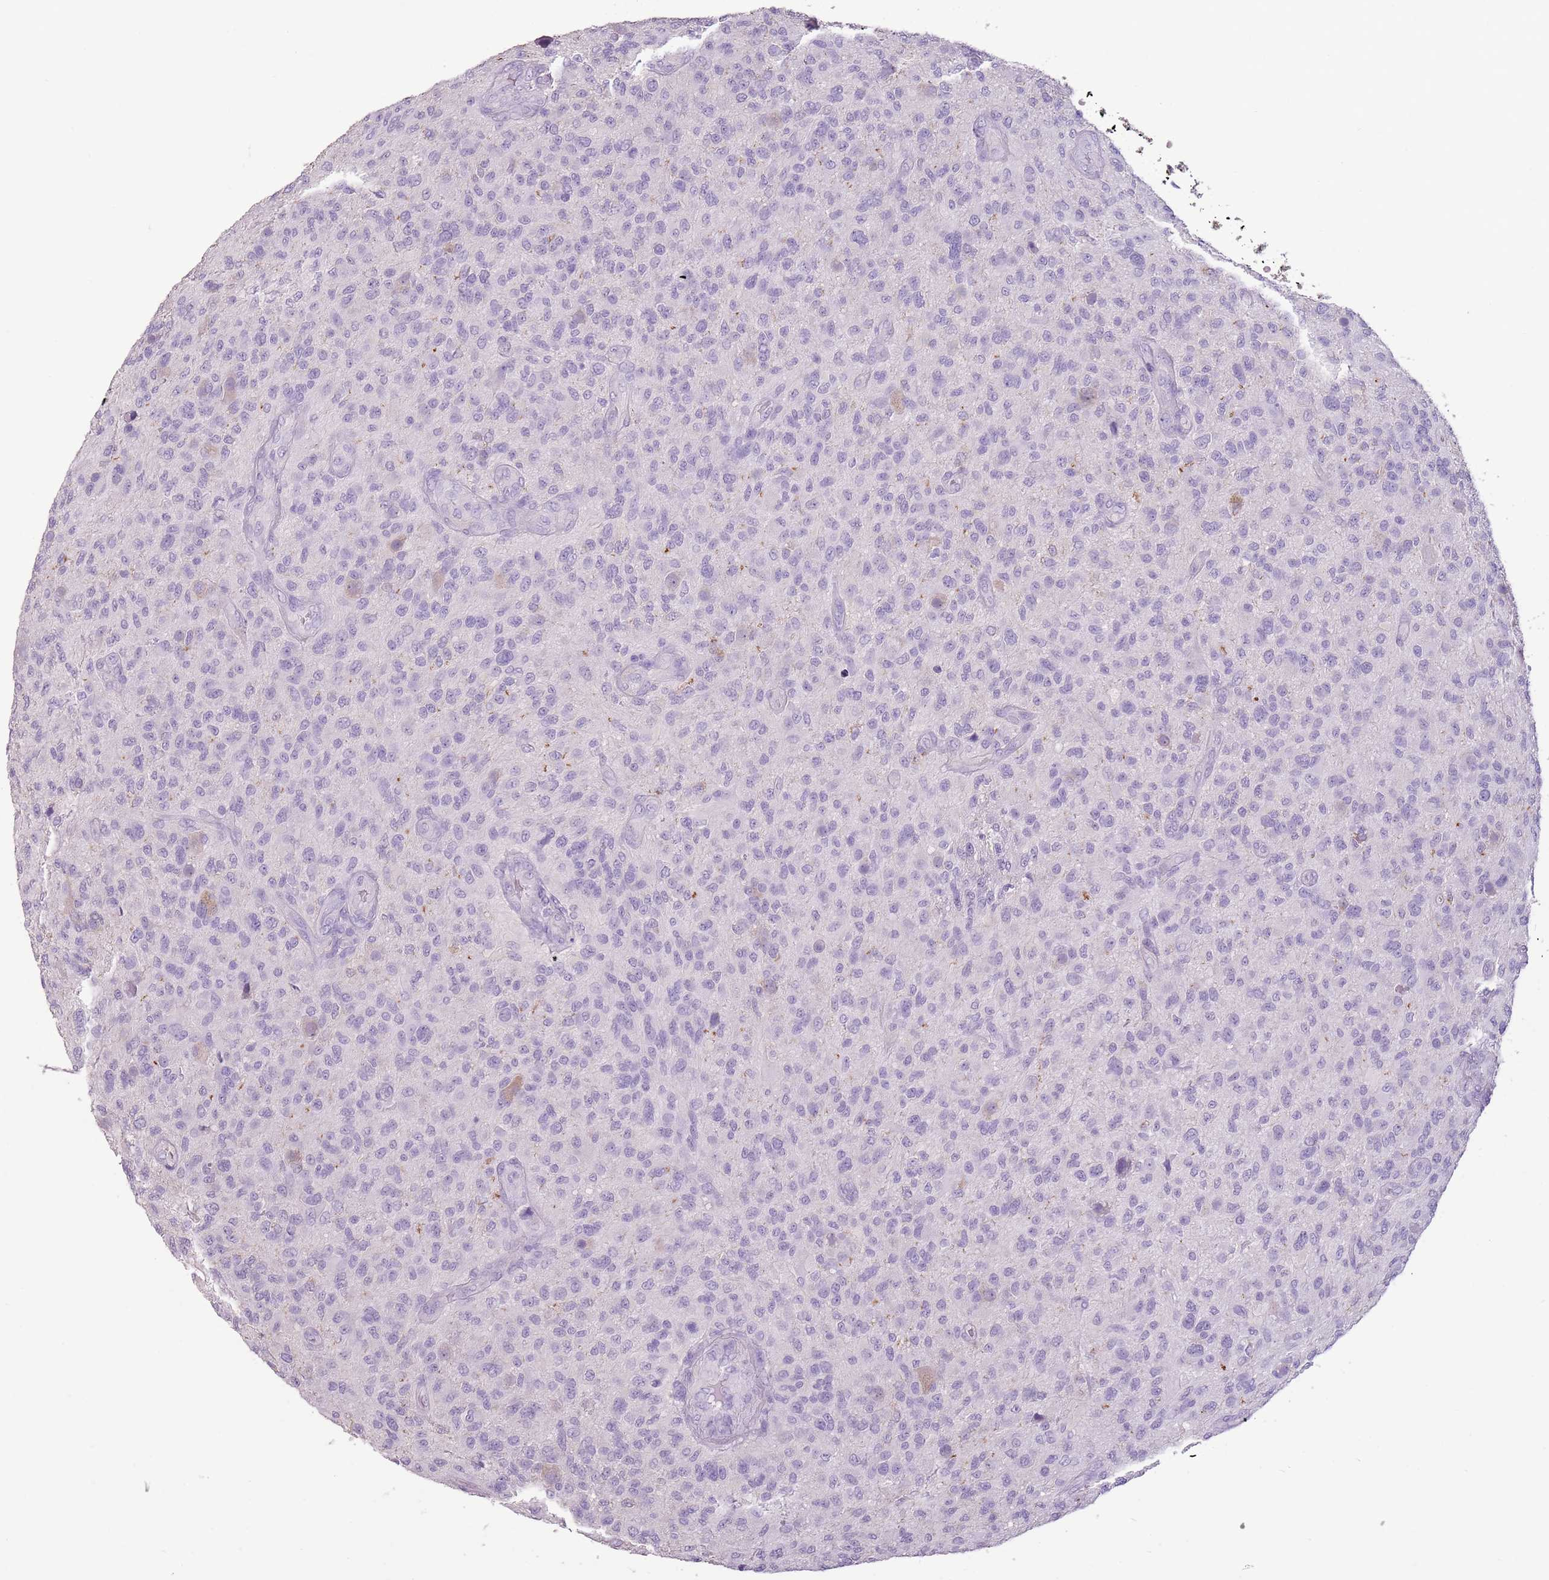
{"staining": {"intensity": "negative", "quantity": "none", "location": "none"}, "tissue": "glioma", "cell_type": "Tumor cells", "image_type": "cancer", "snomed": [{"axis": "morphology", "description": "Glioma, malignant, High grade"}, {"axis": "topography", "description": "Brain"}], "caption": "Immunohistochemistry of glioma reveals no positivity in tumor cells.", "gene": "CELF6", "patient": {"sex": "male", "age": 47}}